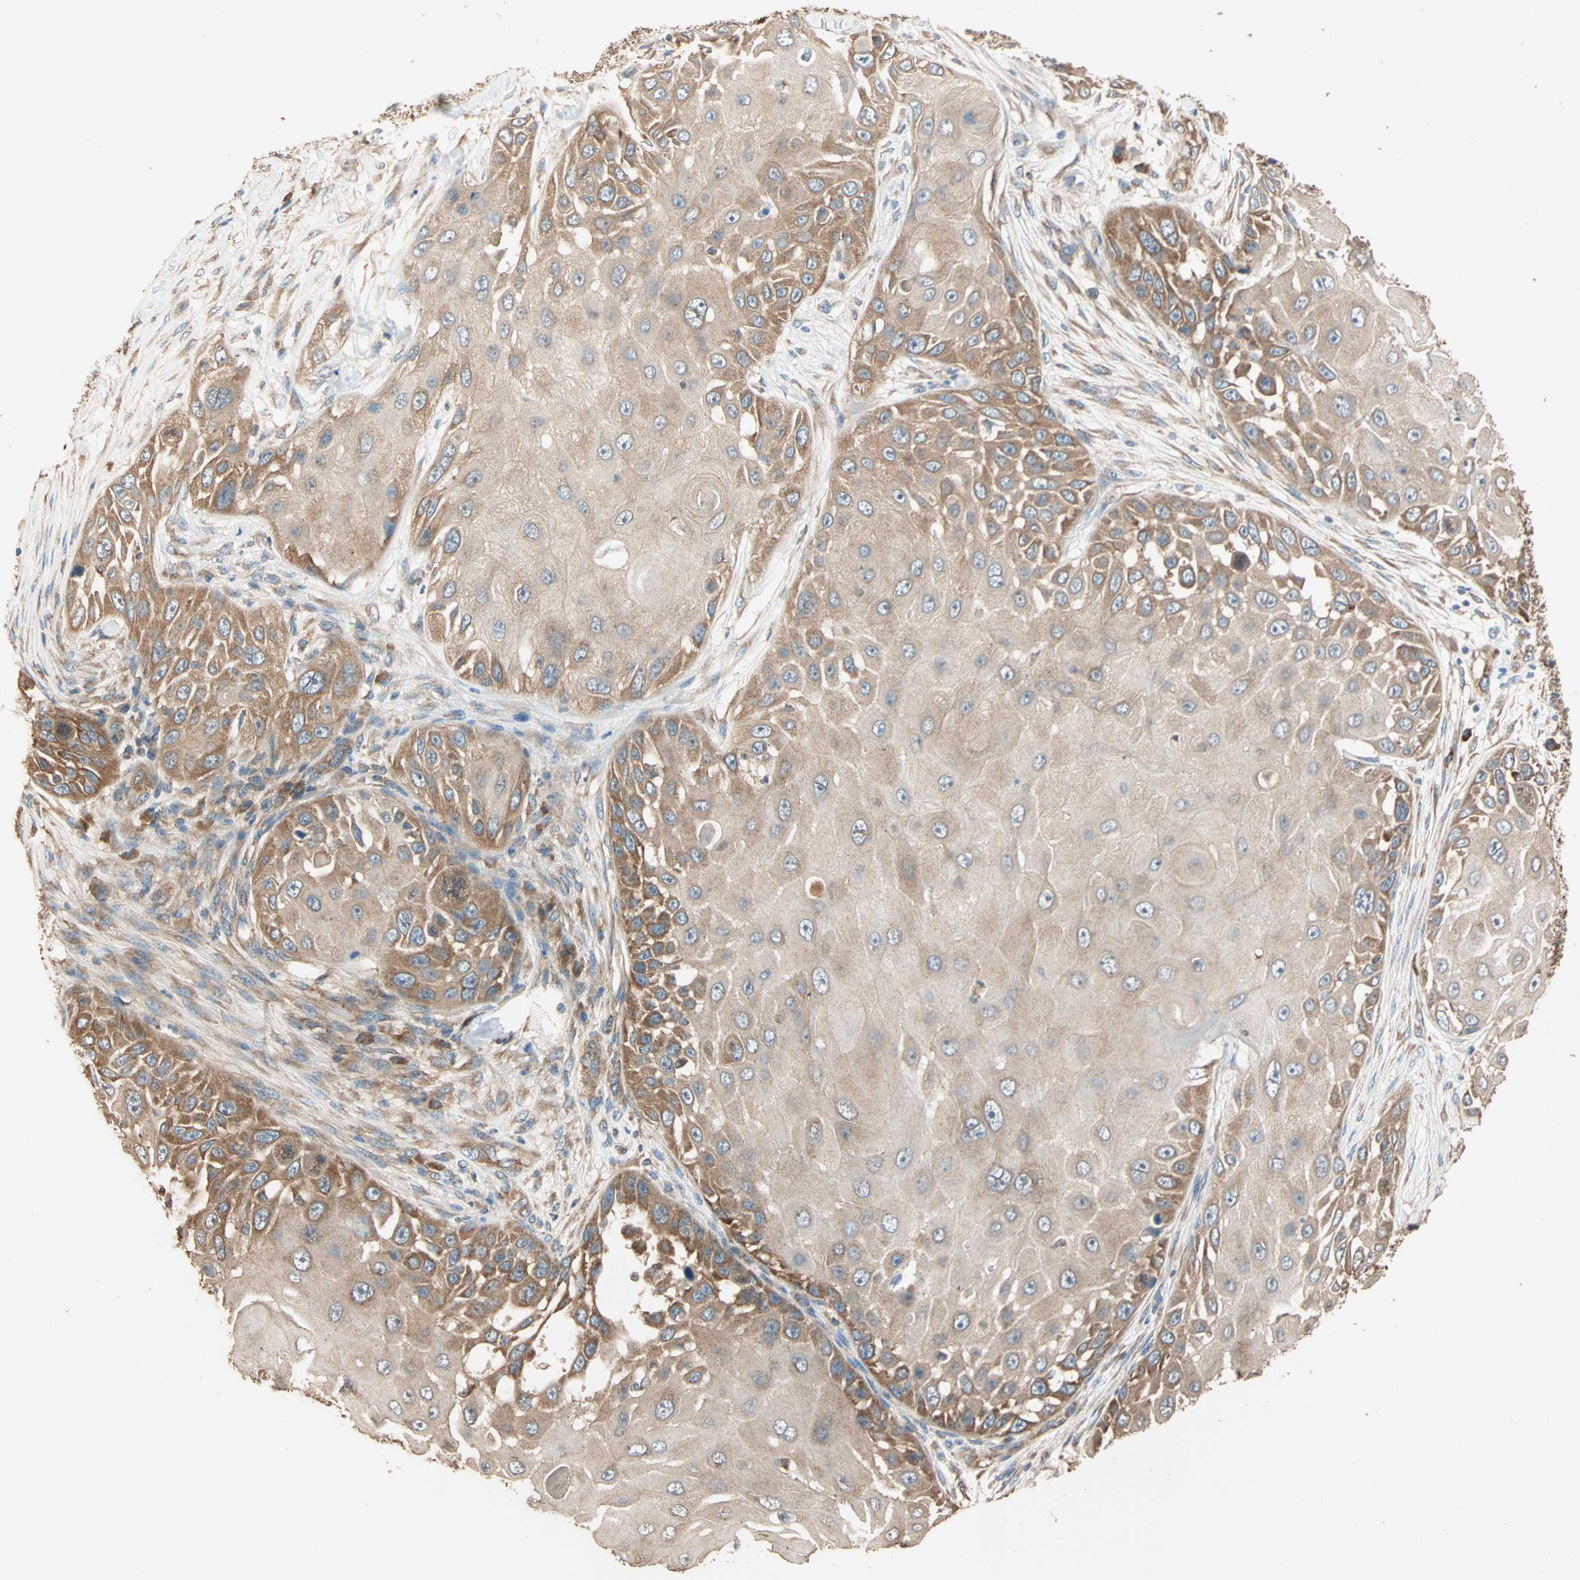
{"staining": {"intensity": "moderate", "quantity": ">75%", "location": "cytoplasmic/membranous"}, "tissue": "skin cancer", "cell_type": "Tumor cells", "image_type": "cancer", "snomed": [{"axis": "morphology", "description": "Squamous cell carcinoma, NOS"}, {"axis": "topography", "description": "Skin"}], "caption": "An immunohistochemistry (IHC) photomicrograph of tumor tissue is shown. Protein staining in brown labels moderate cytoplasmic/membranous positivity in skin squamous cell carcinoma within tumor cells. The protein of interest is shown in brown color, while the nuclei are stained blue.", "gene": "EIF4G2", "patient": {"sex": "female", "age": 44}}